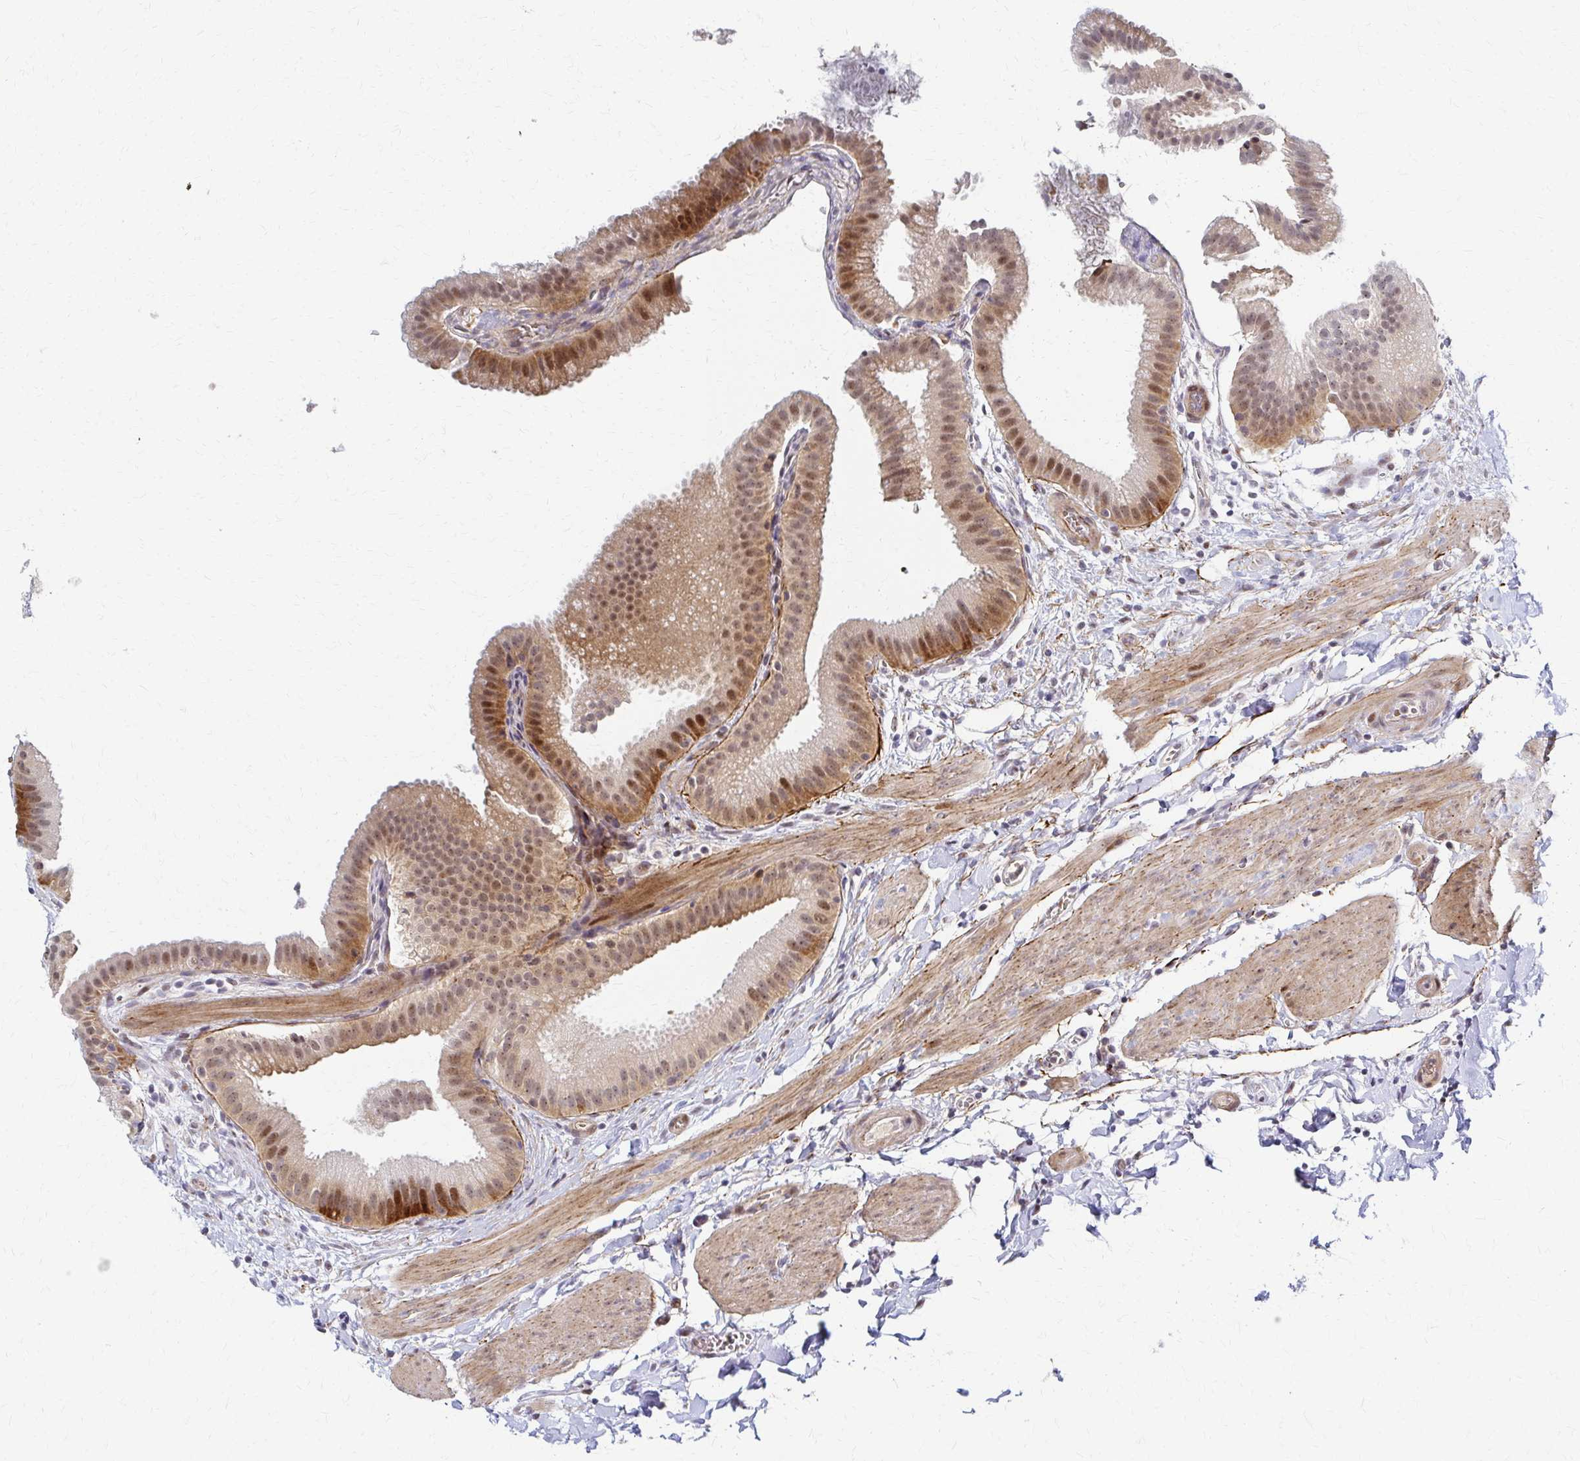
{"staining": {"intensity": "moderate", "quantity": ">75%", "location": "cytoplasmic/membranous,nuclear"}, "tissue": "gallbladder", "cell_type": "Glandular cells", "image_type": "normal", "snomed": [{"axis": "morphology", "description": "Normal tissue, NOS"}, {"axis": "topography", "description": "Gallbladder"}], "caption": "This image displays benign gallbladder stained with immunohistochemistry to label a protein in brown. The cytoplasmic/membranous,nuclear of glandular cells show moderate positivity for the protein. Nuclei are counter-stained blue.", "gene": "PSMD7", "patient": {"sex": "female", "age": 63}}